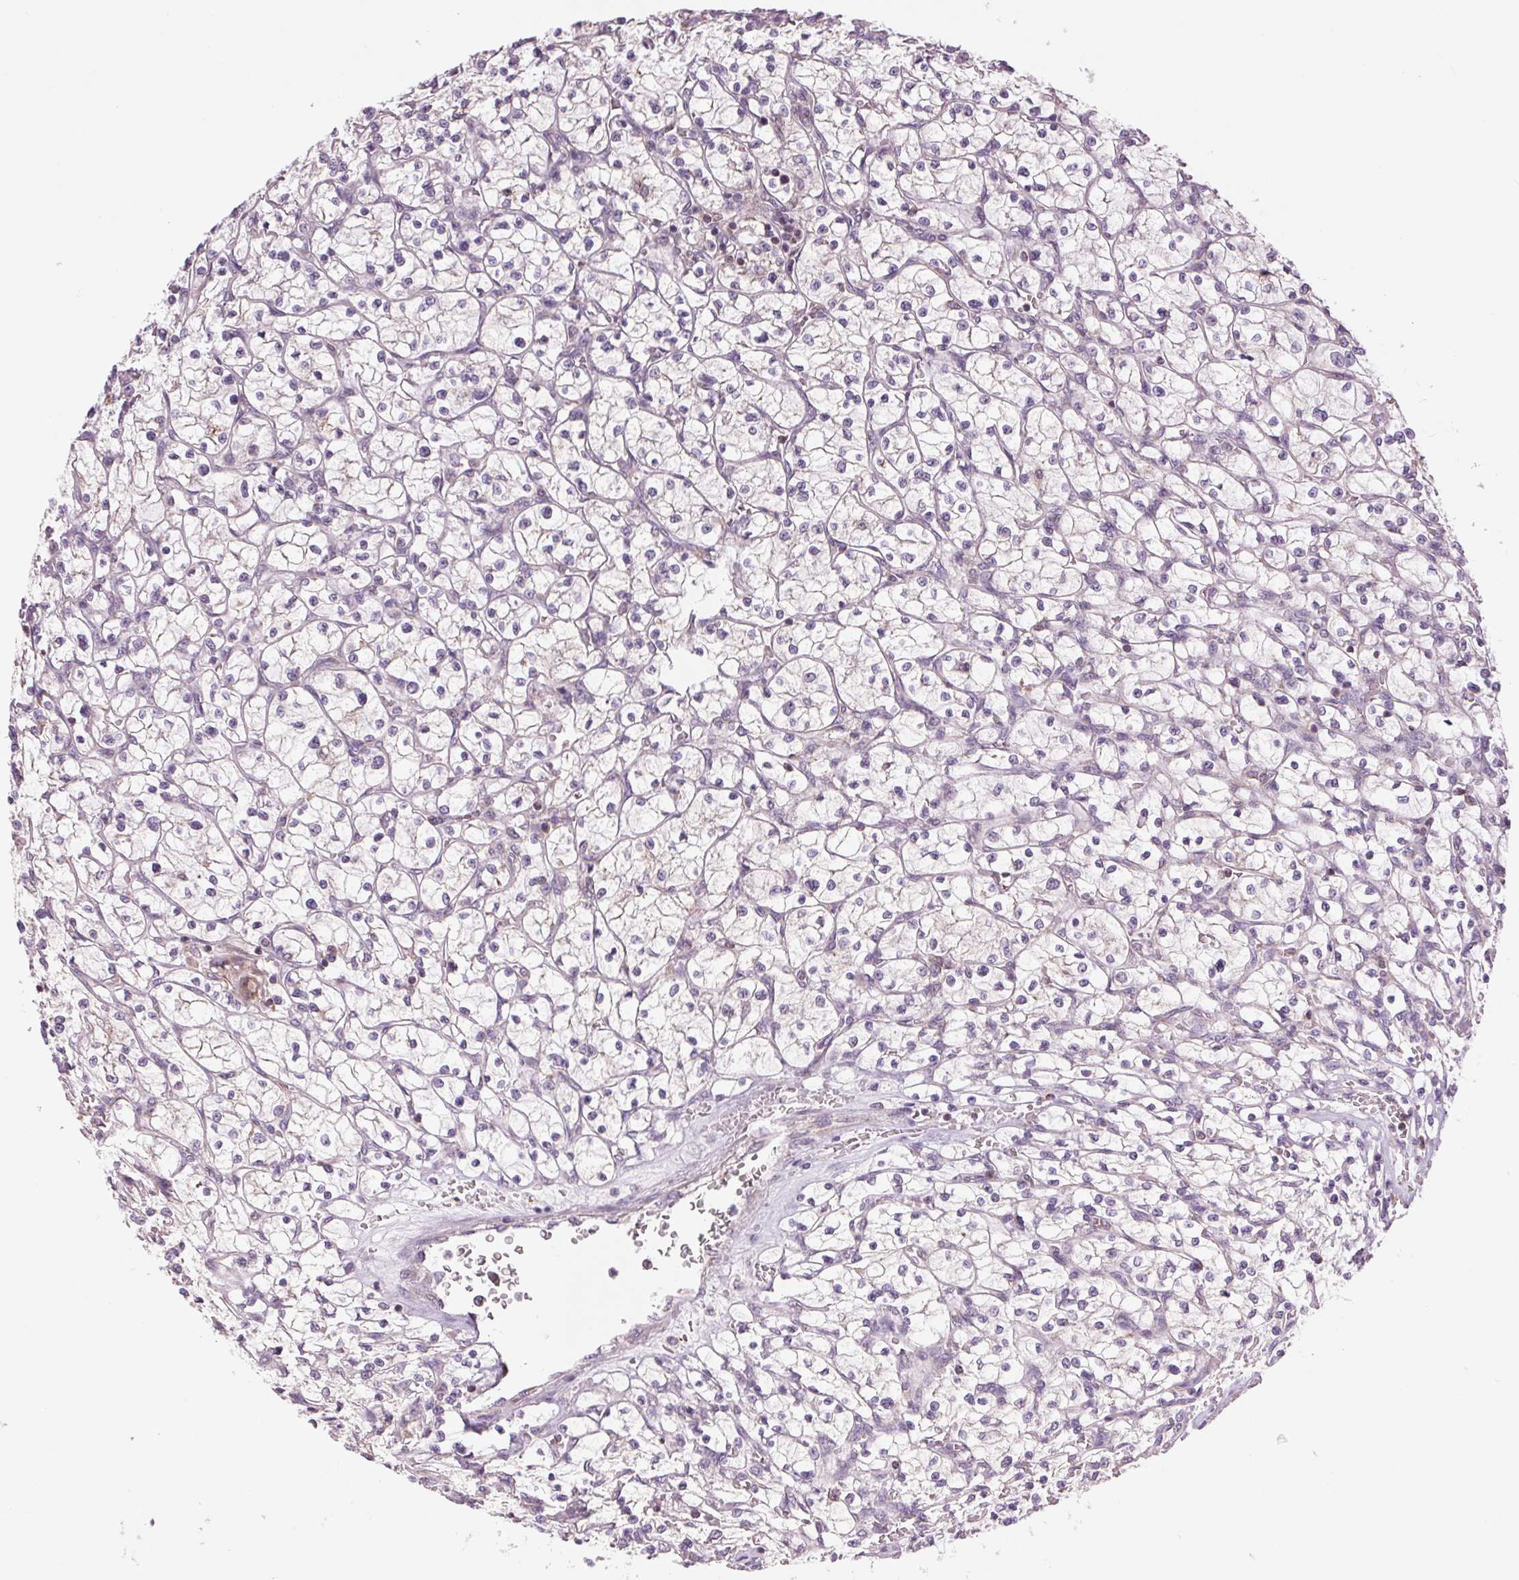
{"staining": {"intensity": "negative", "quantity": "none", "location": "none"}, "tissue": "renal cancer", "cell_type": "Tumor cells", "image_type": "cancer", "snomed": [{"axis": "morphology", "description": "Adenocarcinoma, NOS"}, {"axis": "topography", "description": "Kidney"}], "caption": "Renal adenocarcinoma was stained to show a protein in brown. There is no significant expression in tumor cells.", "gene": "COX6A1", "patient": {"sex": "female", "age": 64}}